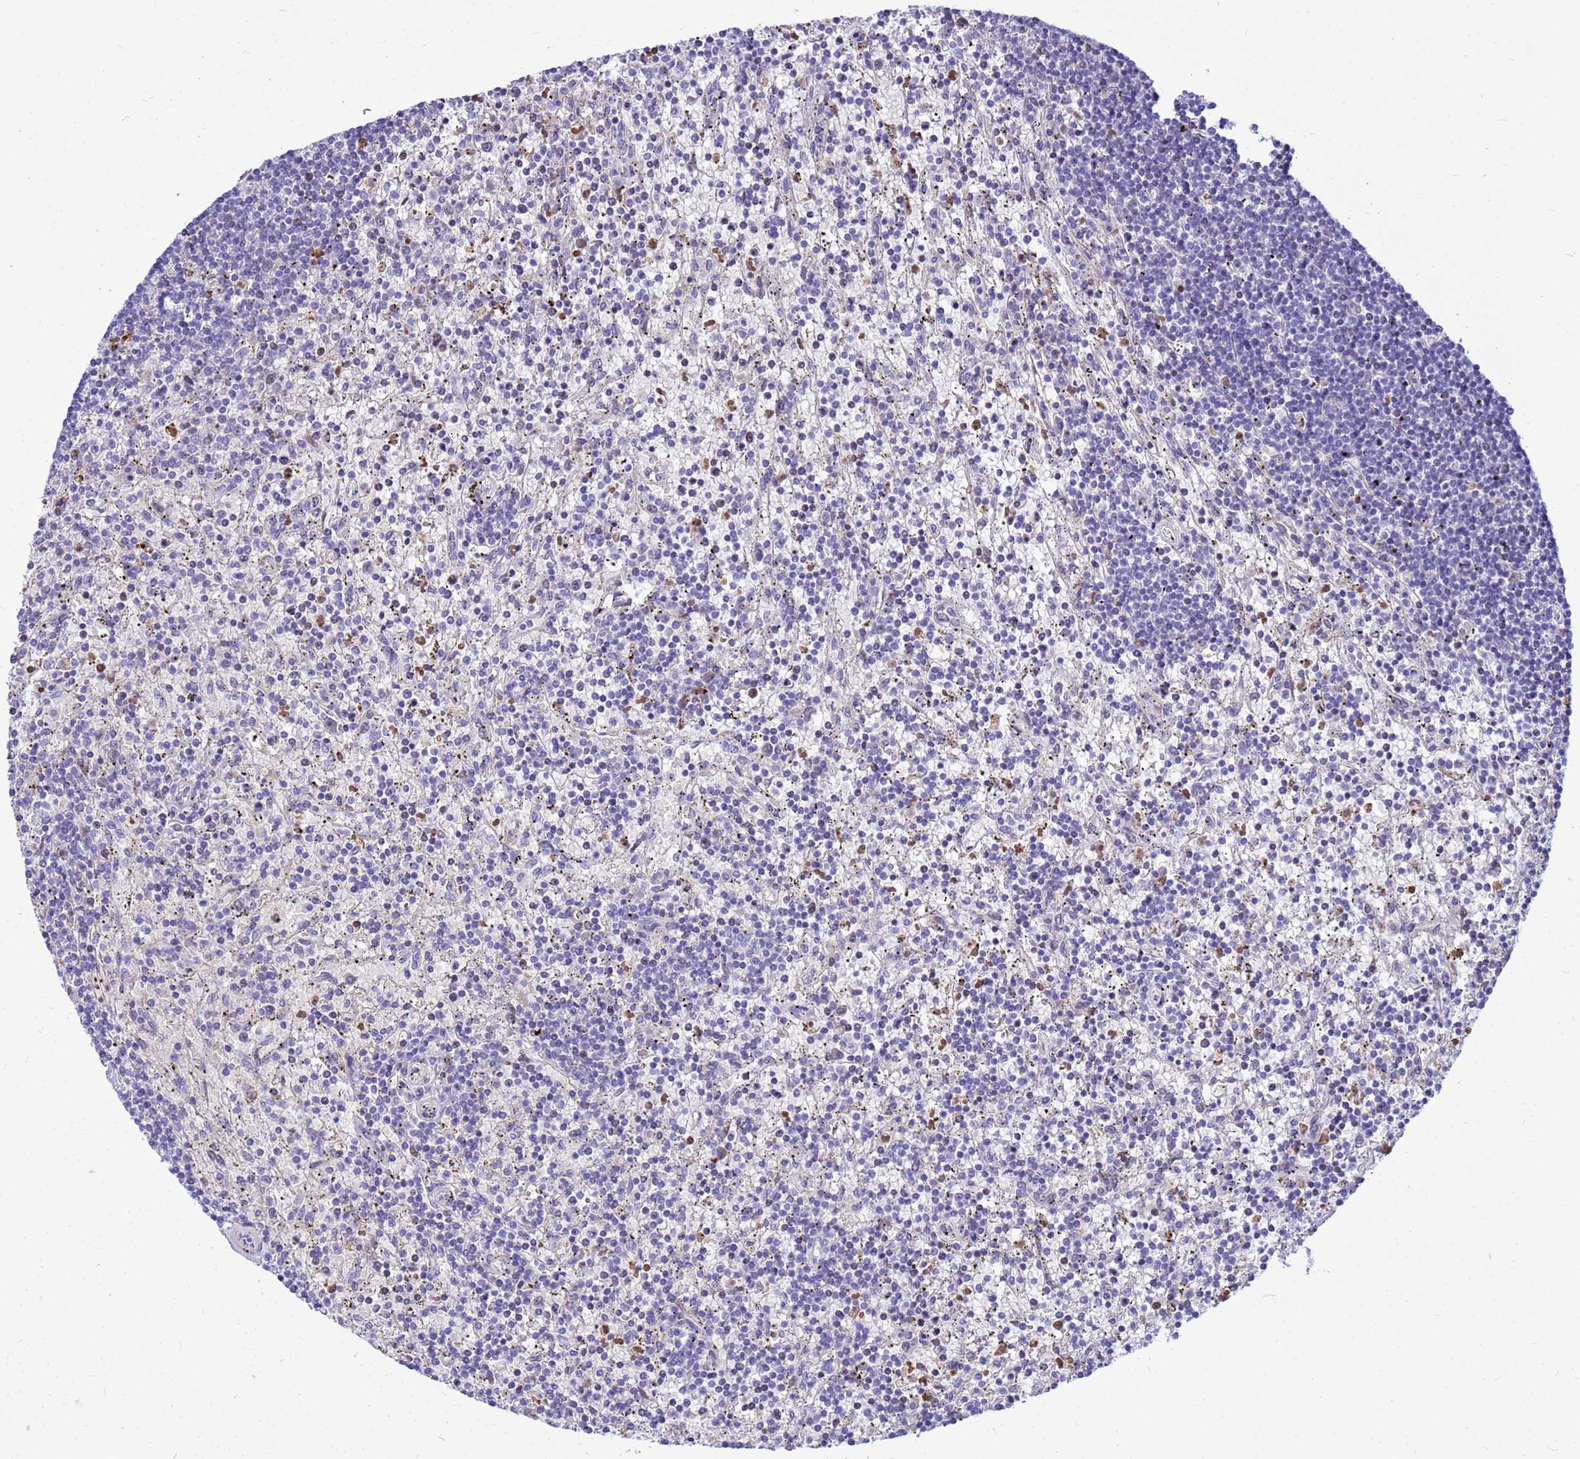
{"staining": {"intensity": "negative", "quantity": "none", "location": "none"}, "tissue": "lymphoma", "cell_type": "Tumor cells", "image_type": "cancer", "snomed": [{"axis": "morphology", "description": "Malignant lymphoma, non-Hodgkin's type, Low grade"}, {"axis": "topography", "description": "Spleen"}], "caption": "Malignant lymphoma, non-Hodgkin's type (low-grade) was stained to show a protein in brown. There is no significant staining in tumor cells.", "gene": "ADAMTS7", "patient": {"sex": "male", "age": 76}}